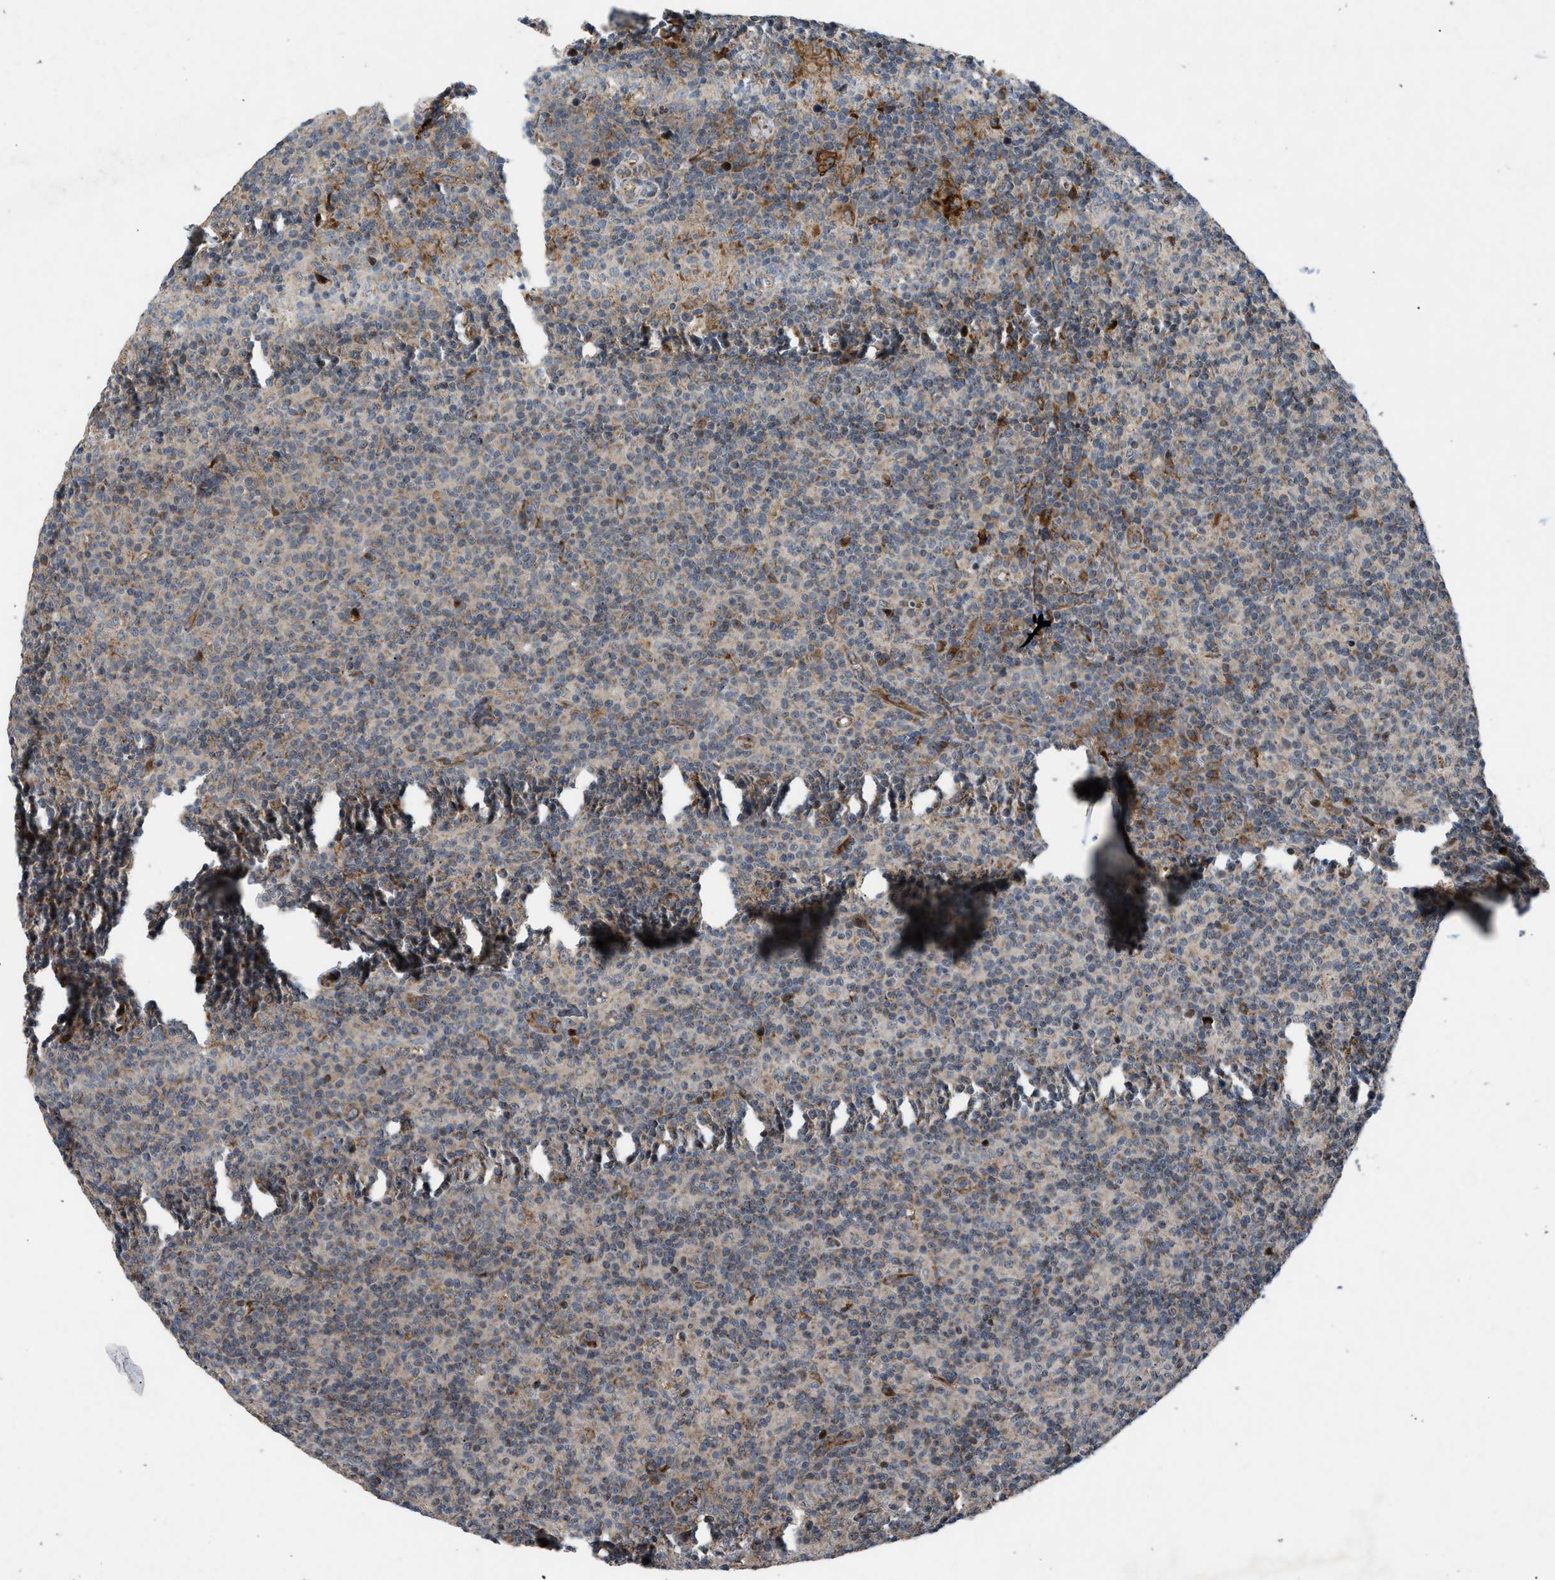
{"staining": {"intensity": "weak", "quantity": "25%-75%", "location": "cytoplasmic/membranous"}, "tissue": "lymph node", "cell_type": "Non-germinal center cells", "image_type": "normal", "snomed": [{"axis": "morphology", "description": "Normal tissue, NOS"}, {"axis": "morphology", "description": "Inflammation, NOS"}, {"axis": "topography", "description": "Lymph node"}], "caption": "Immunohistochemical staining of normal lymph node demonstrates low levels of weak cytoplasmic/membranous positivity in approximately 25%-75% of non-germinal center cells.", "gene": "AP3M2", "patient": {"sex": "male", "age": 55}}